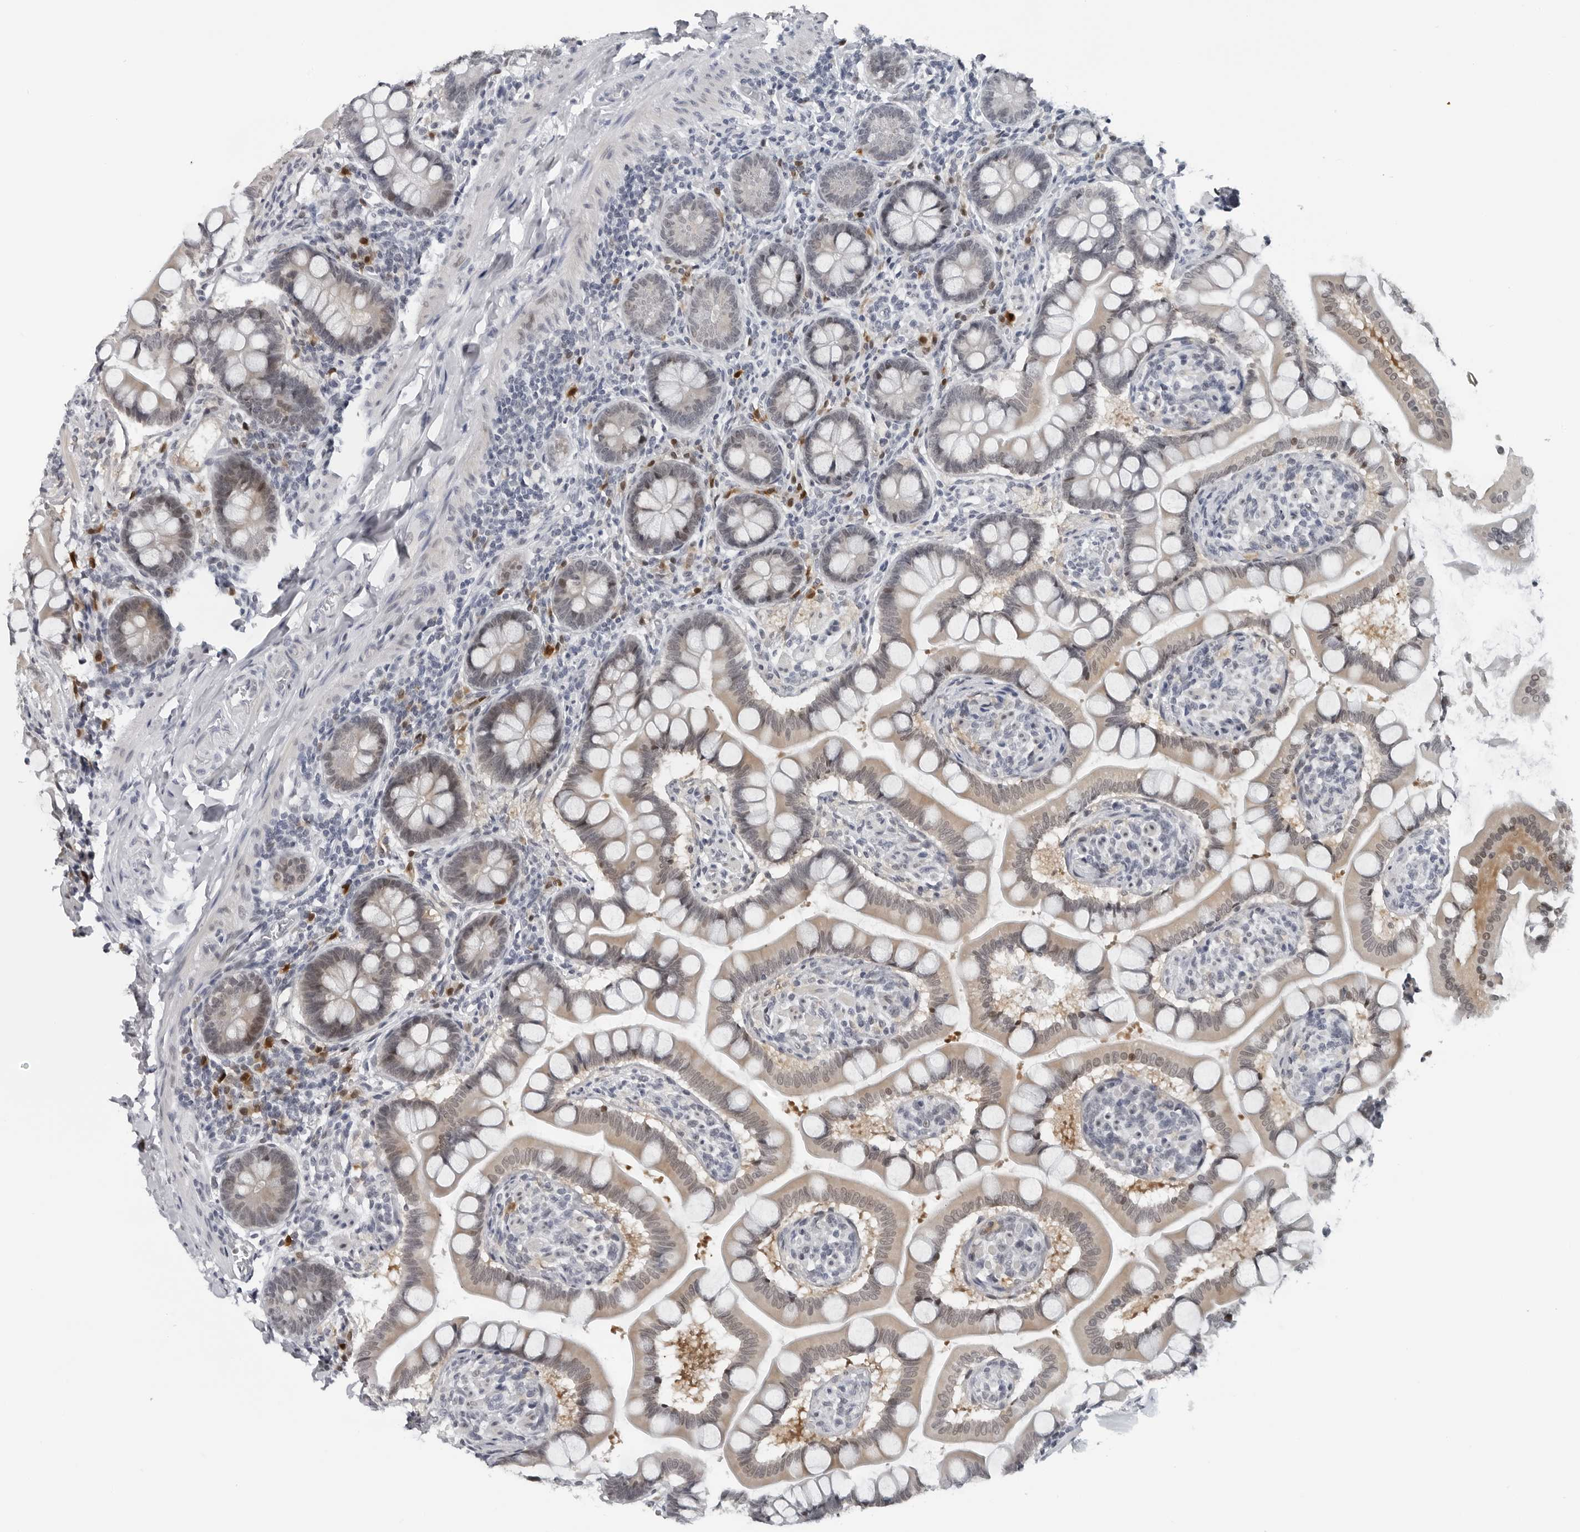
{"staining": {"intensity": "weak", "quantity": "<25%", "location": "cytoplasmic/membranous"}, "tissue": "small intestine", "cell_type": "Glandular cells", "image_type": "normal", "snomed": [{"axis": "morphology", "description": "Normal tissue, NOS"}, {"axis": "topography", "description": "Small intestine"}], "caption": "Unremarkable small intestine was stained to show a protein in brown. There is no significant expression in glandular cells.", "gene": "PPP1R42", "patient": {"sex": "male", "age": 41}}